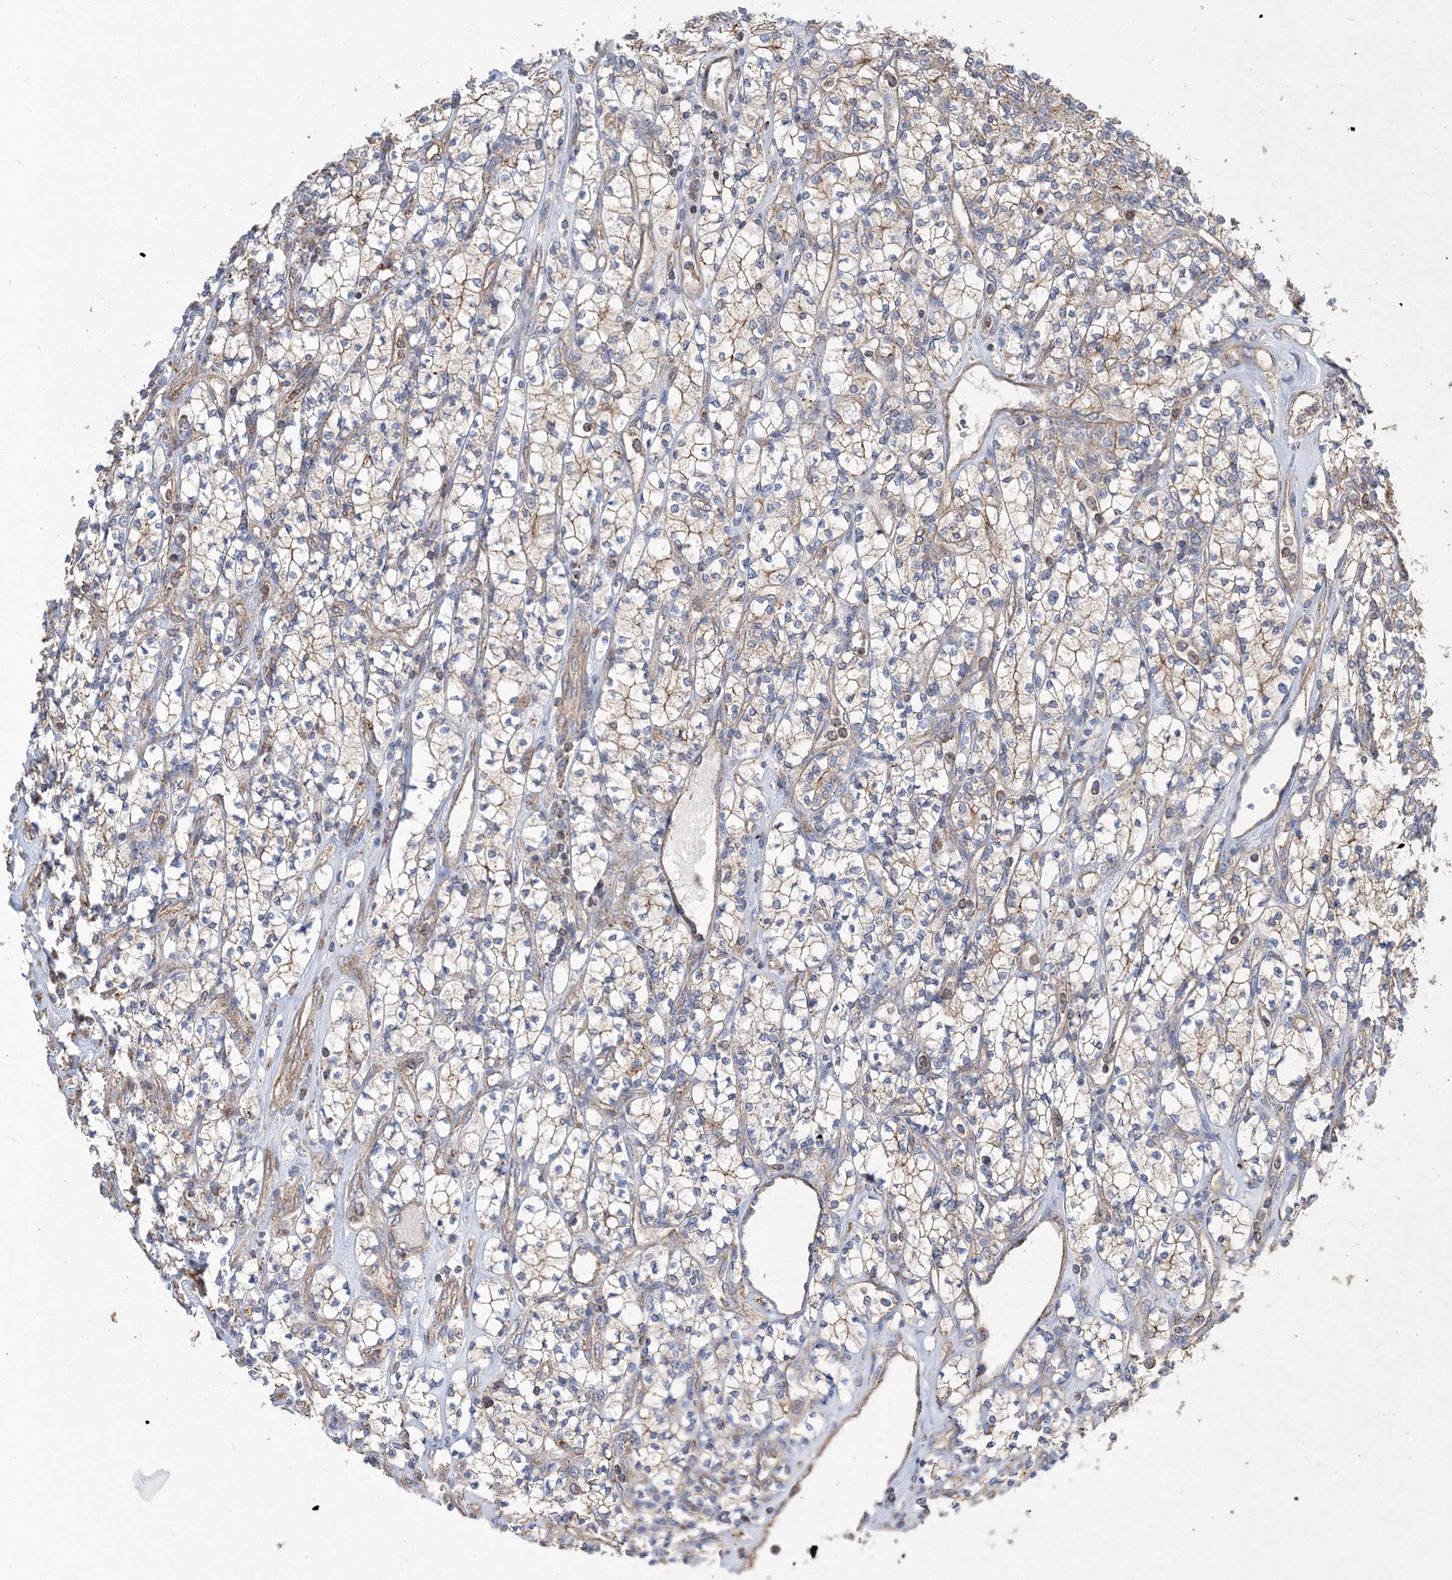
{"staining": {"intensity": "weak", "quantity": ">75%", "location": "cytoplasmic/membranous"}, "tissue": "renal cancer", "cell_type": "Tumor cells", "image_type": "cancer", "snomed": [{"axis": "morphology", "description": "Adenocarcinoma, NOS"}, {"axis": "topography", "description": "Kidney"}], "caption": "Immunohistochemical staining of human adenocarcinoma (renal) exhibits low levels of weak cytoplasmic/membranous positivity in approximately >75% of tumor cells.", "gene": "AASDH", "patient": {"sex": "male", "age": 77}}